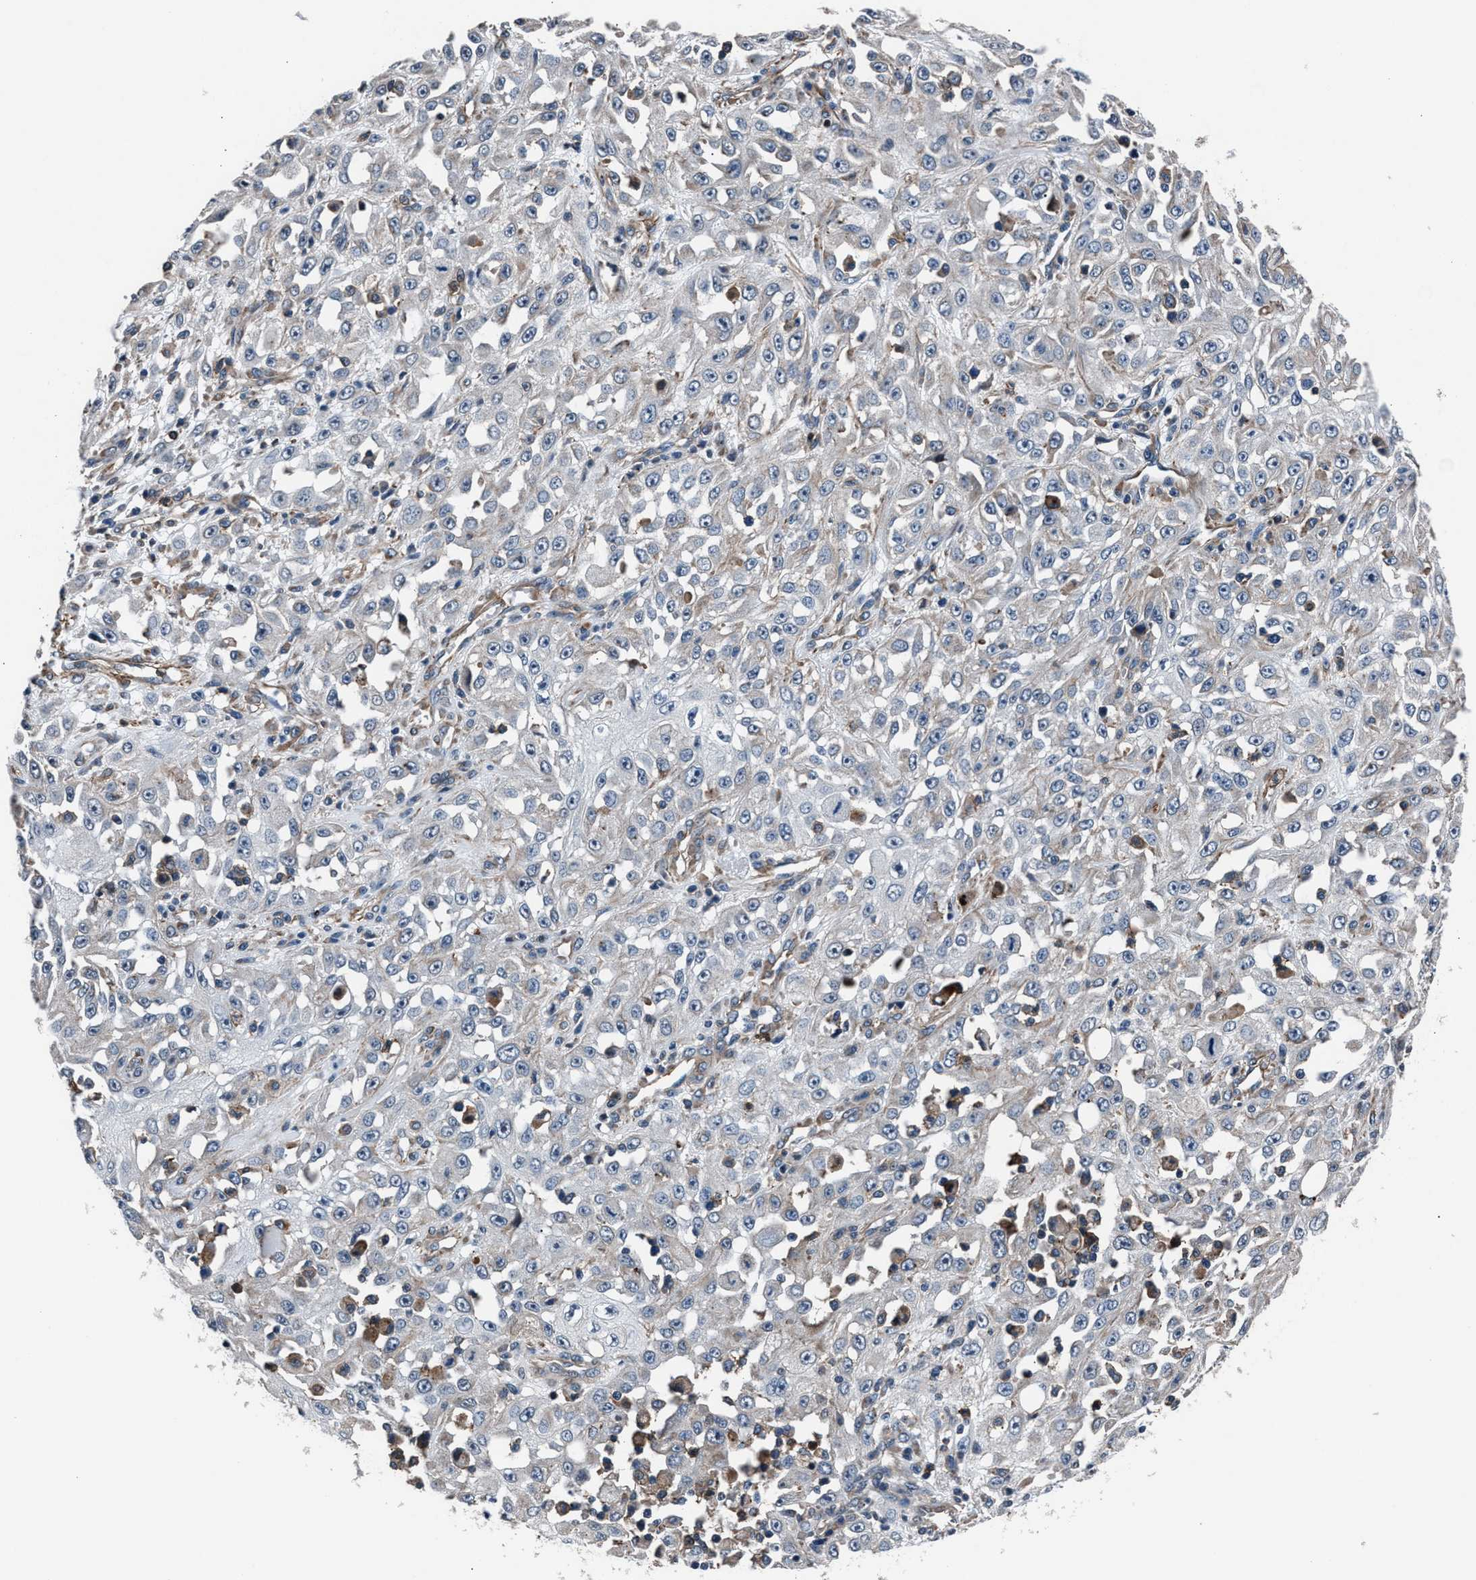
{"staining": {"intensity": "negative", "quantity": "none", "location": "none"}, "tissue": "skin cancer", "cell_type": "Tumor cells", "image_type": "cancer", "snomed": [{"axis": "morphology", "description": "Squamous cell carcinoma, NOS"}, {"axis": "morphology", "description": "Squamous cell carcinoma, metastatic, NOS"}, {"axis": "topography", "description": "Skin"}, {"axis": "topography", "description": "Lymph node"}], "caption": "There is no significant staining in tumor cells of skin cancer (metastatic squamous cell carcinoma). The staining is performed using DAB brown chromogen with nuclei counter-stained in using hematoxylin.", "gene": "MFSD11", "patient": {"sex": "male", "age": 75}}